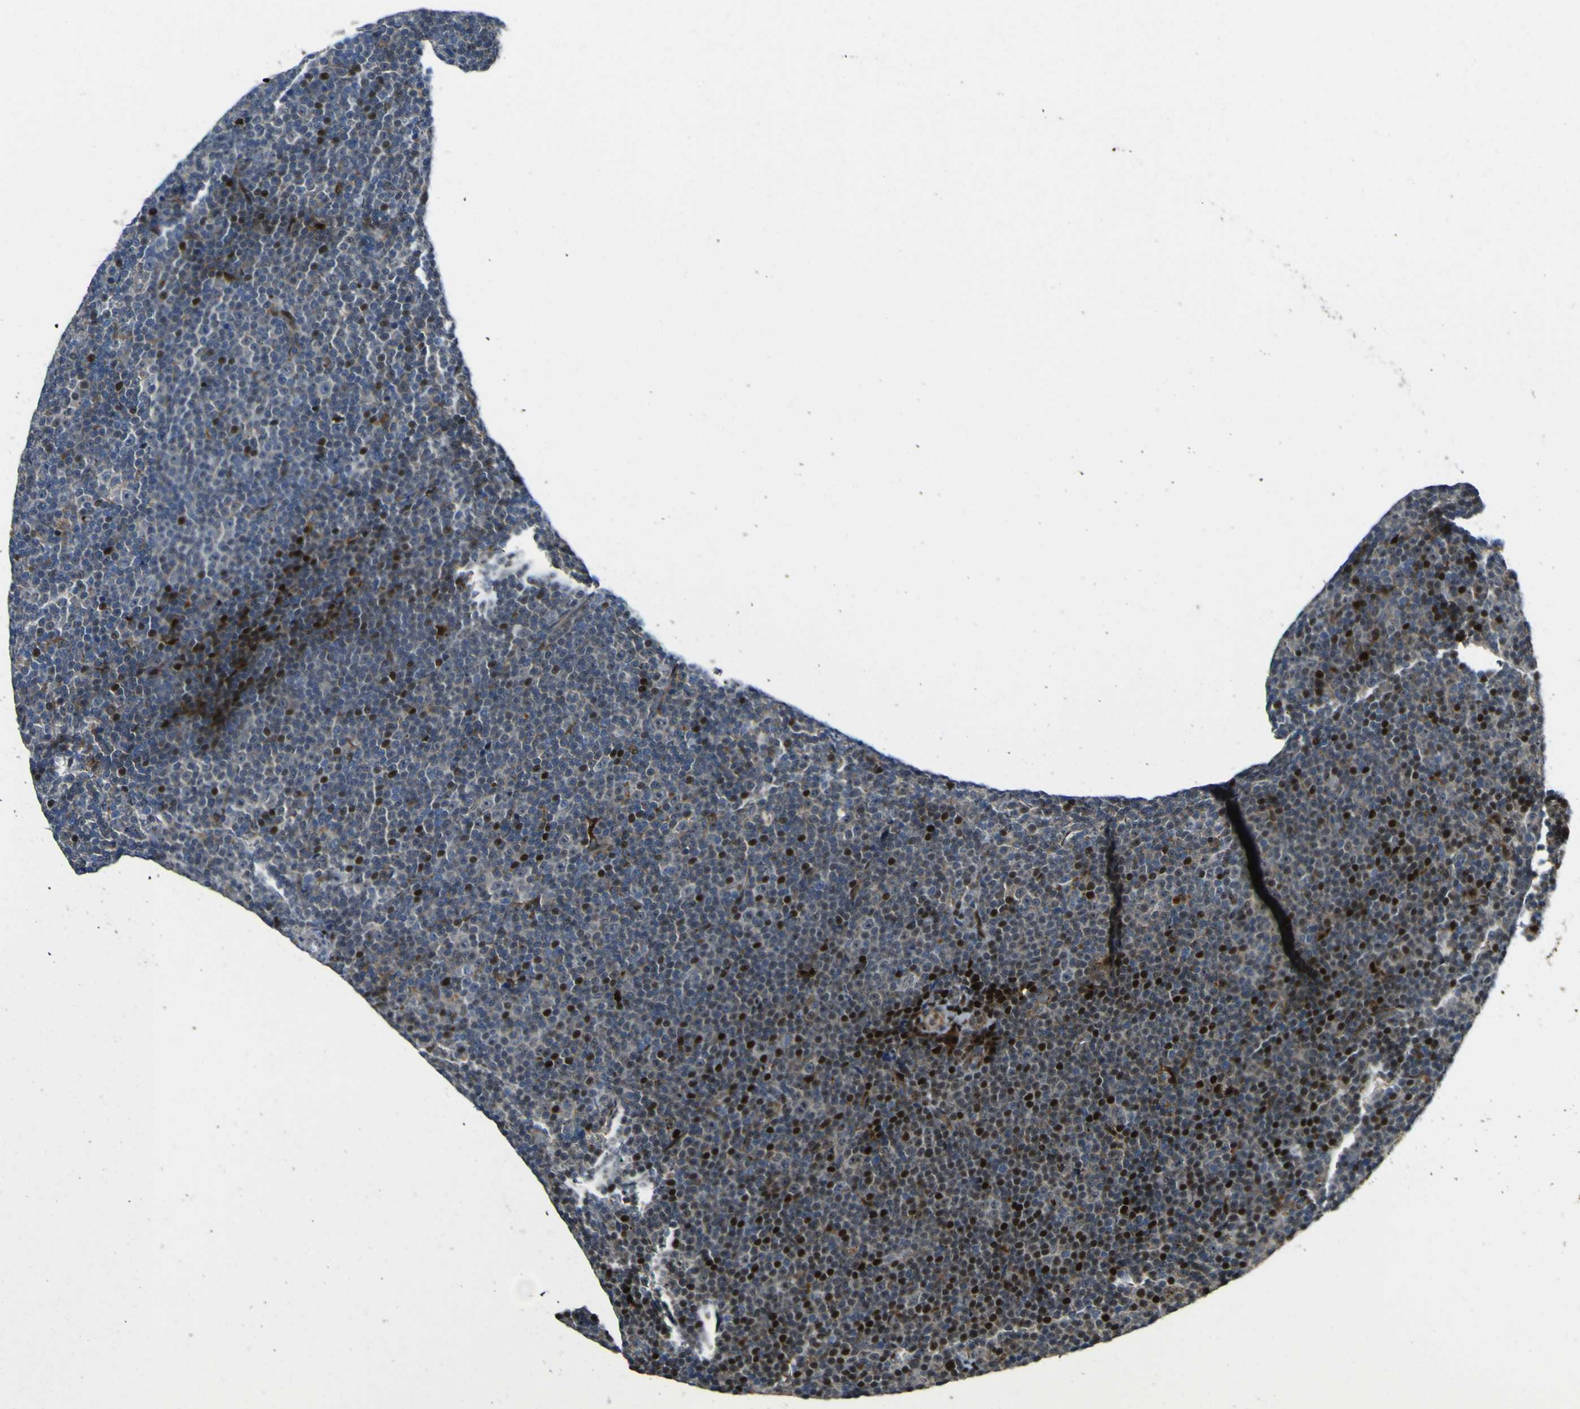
{"staining": {"intensity": "strong", "quantity": ">75%", "location": "nuclear"}, "tissue": "lymphoma", "cell_type": "Tumor cells", "image_type": "cancer", "snomed": [{"axis": "morphology", "description": "Malignant lymphoma, non-Hodgkin's type, Low grade"}, {"axis": "topography", "description": "Lymph node"}], "caption": "Protein analysis of lymphoma tissue reveals strong nuclear staining in approximately >75% of tumor cells.", "gene": "LBHD1", "patient": {"sex": "female", "age": 67}}